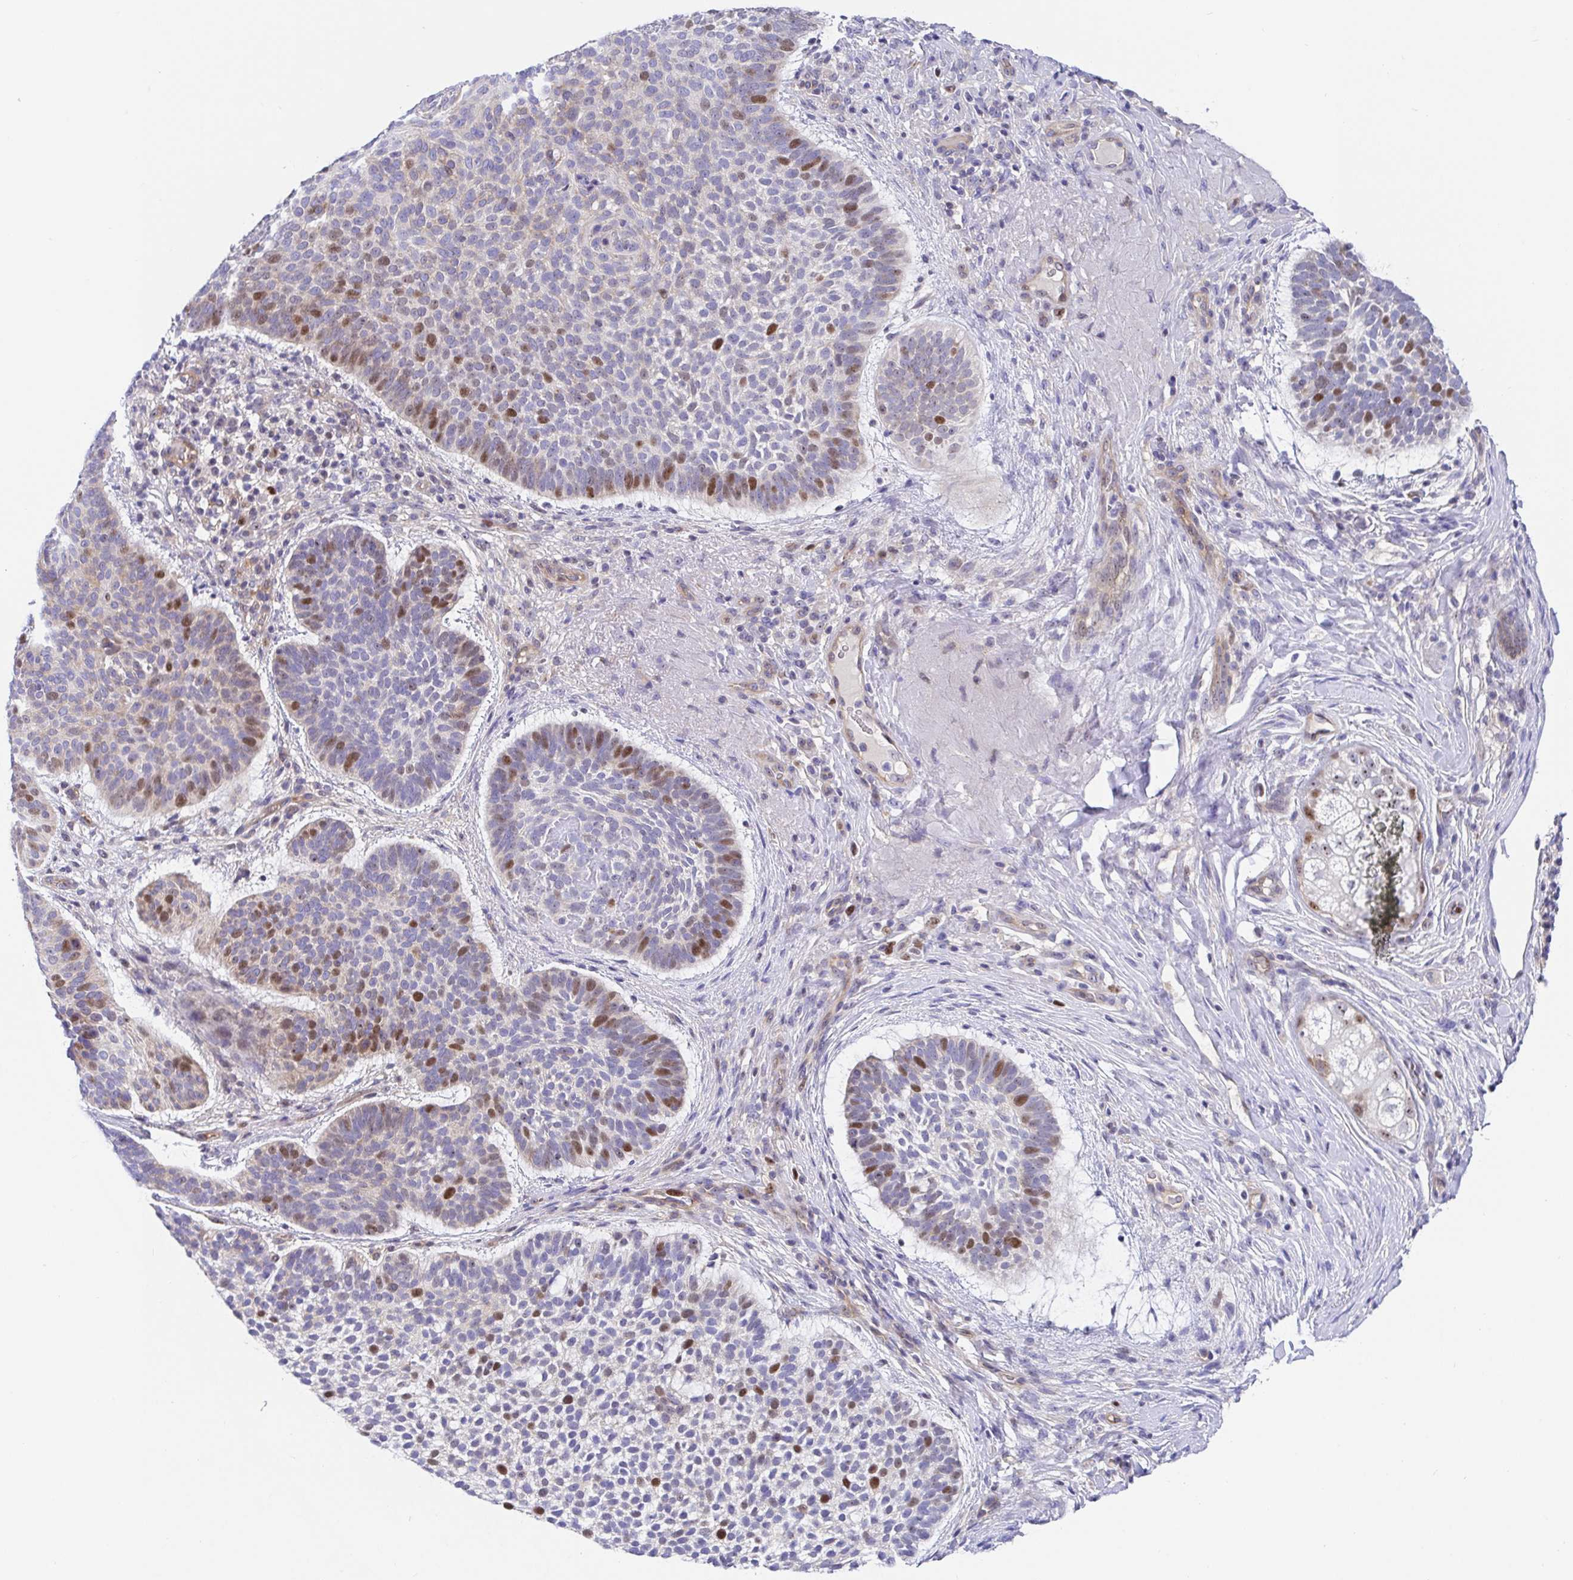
{"staining": {"intensity": "strong", "quantity": "<25%", "location": "nuclear"}, "tissue": "skin cancer", "cell_type": "Tumor cells", "image_type": "cancer", "snomed": [{"axis": "morphology", "description": "Basal cell carcinoma"}, {"axis": "topography", "description": "Skin"}, {"axis": "topography", "description": "Skin of face"}], "caption": "There is medium levels of strong nuclear expression in tumor cells of skin cancer (basal cell carcinoma), as demonstrated by immunohistochemical staining (brown color).", "gene": "TIMELESS", "patient": {"sex": "male", "age": 73}}